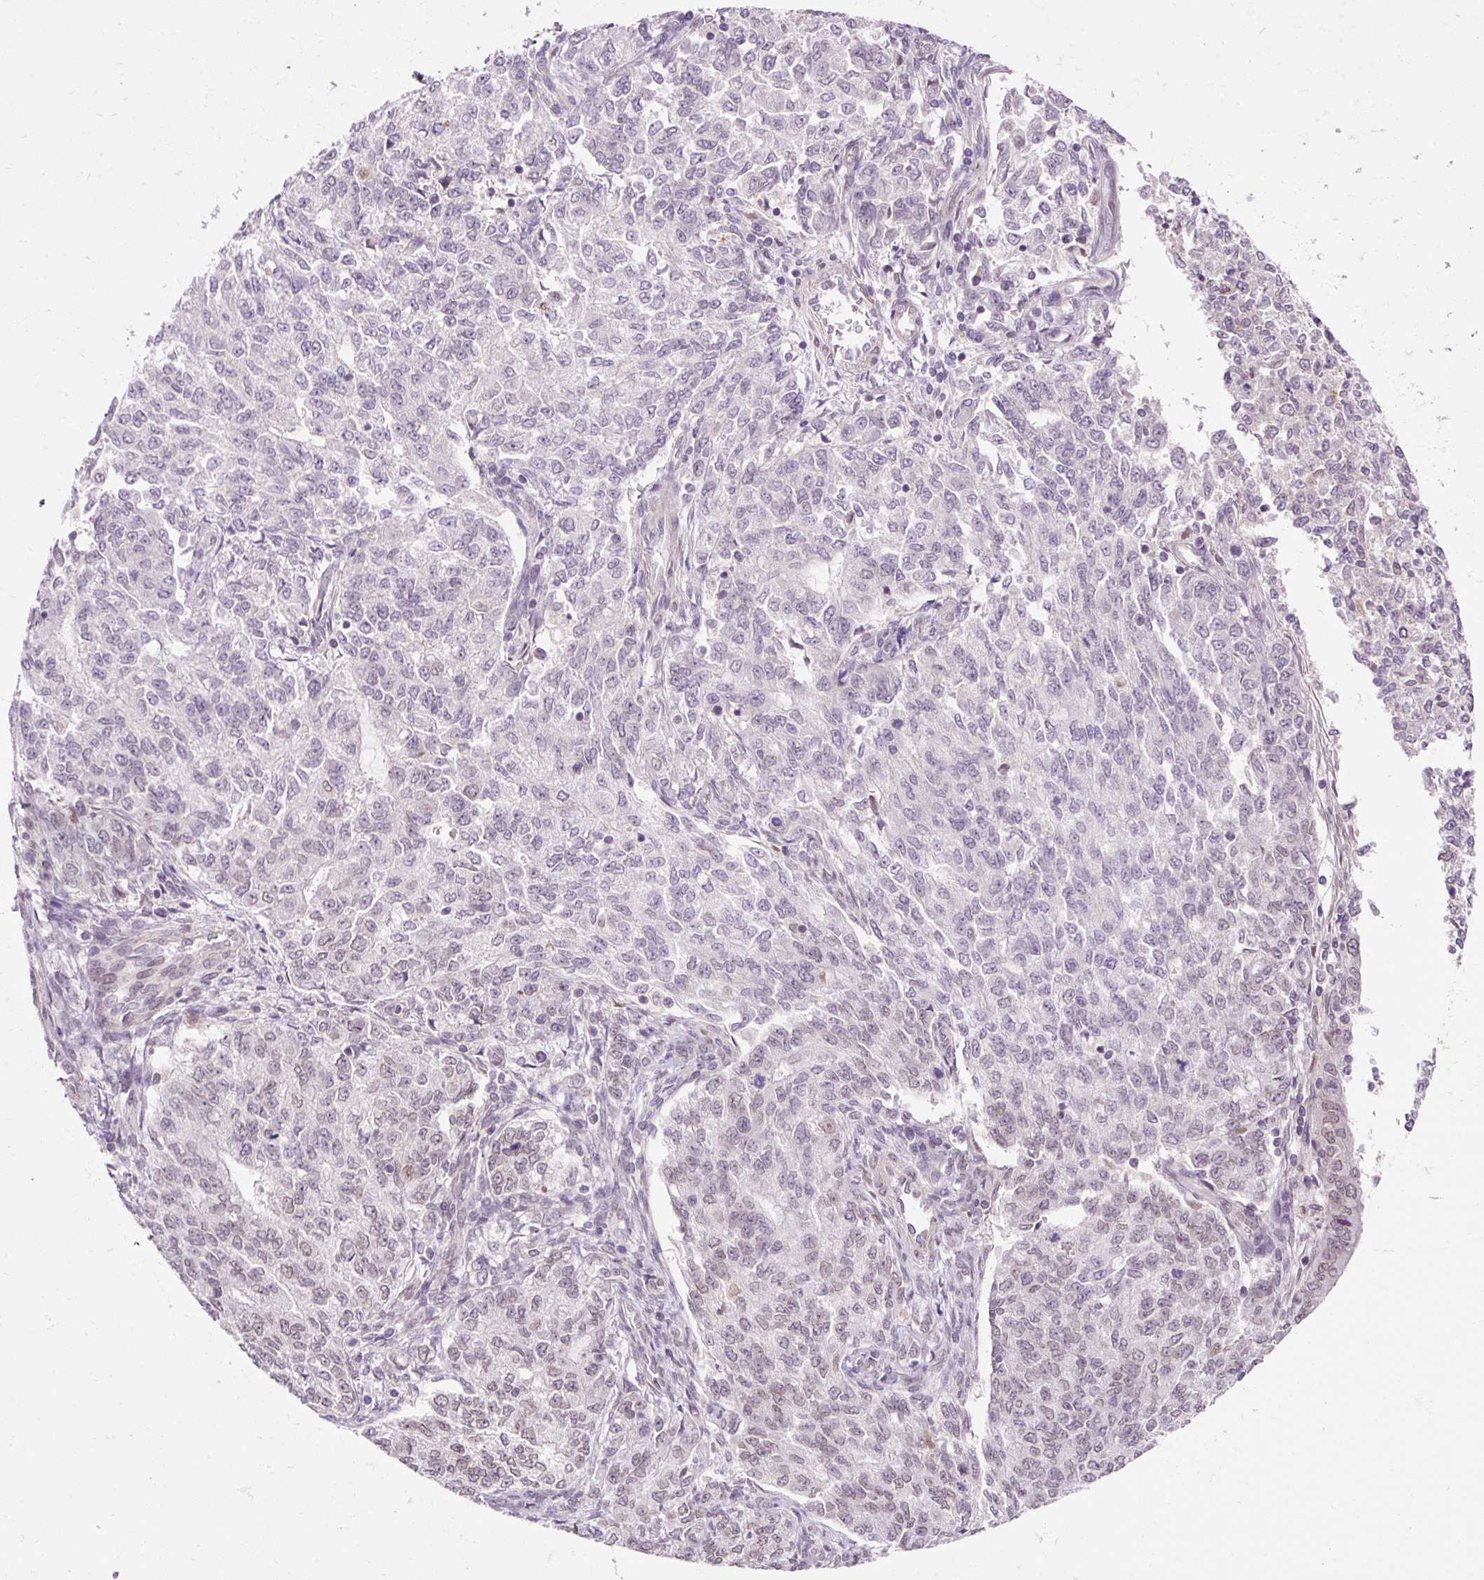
{"staining": {"intensity": "weak", "quantity": "<25%", "location": "nuclear"}, "tissue": "endometrial cancer", "cell_type": "Tumor cells", "image_type": "cancer", "snomed": [{"axis": "morphology", "description": "Adenocarcinoma, NOS"}, {"axis": "topography", "description": "Endometrium"}], "caption": "Immunohistochemistry of human endometrial cancer (adenocarcinoma) exhibits no expression in tumor cells.", "gene": "ZNF610", "patient": {"sex": "female", "age": 50}}